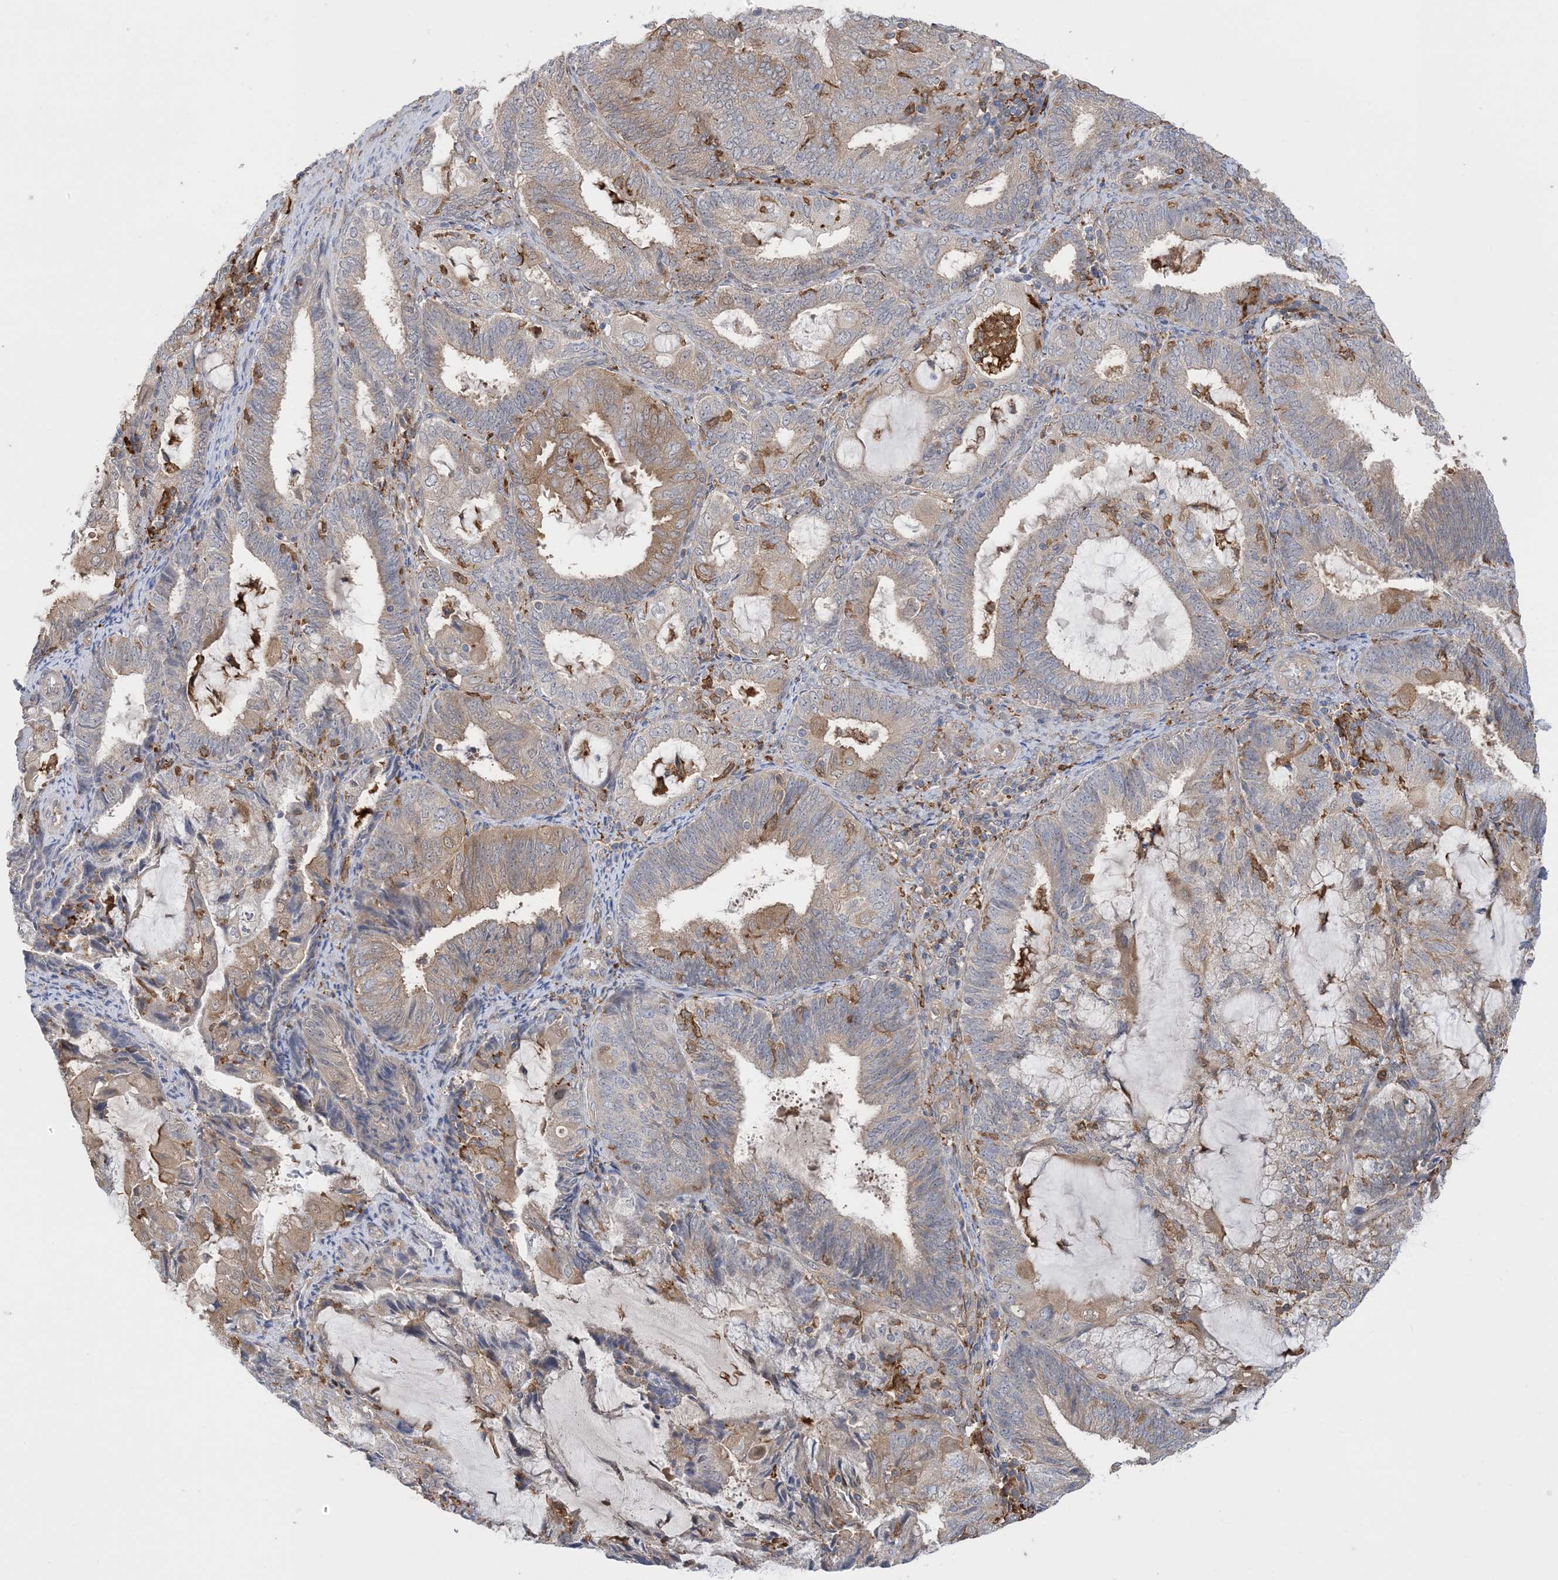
{"staining": {"intensity": "moderate", "quantity": "<25%", "location": "cytoplasmic/membranous"}, "tissue": "endometrial cancer", "cell_type": "Tumor cells", "image_type": "cancer", "snomed": [{"axis": "morphology", "description": "Adenocarcinoma, NOS"}, {"axis": "topography", "description": "Endometrium"}], "caption": "Human endometrial cancer (adenocarcinoma) stained for a protein (brown) exhibits moderate cytoplasmic/membranous positive positivity in about <25% of tumor cells.", "gene": "HS1BP3", "patient": {"sex": "female", "age": 81}}